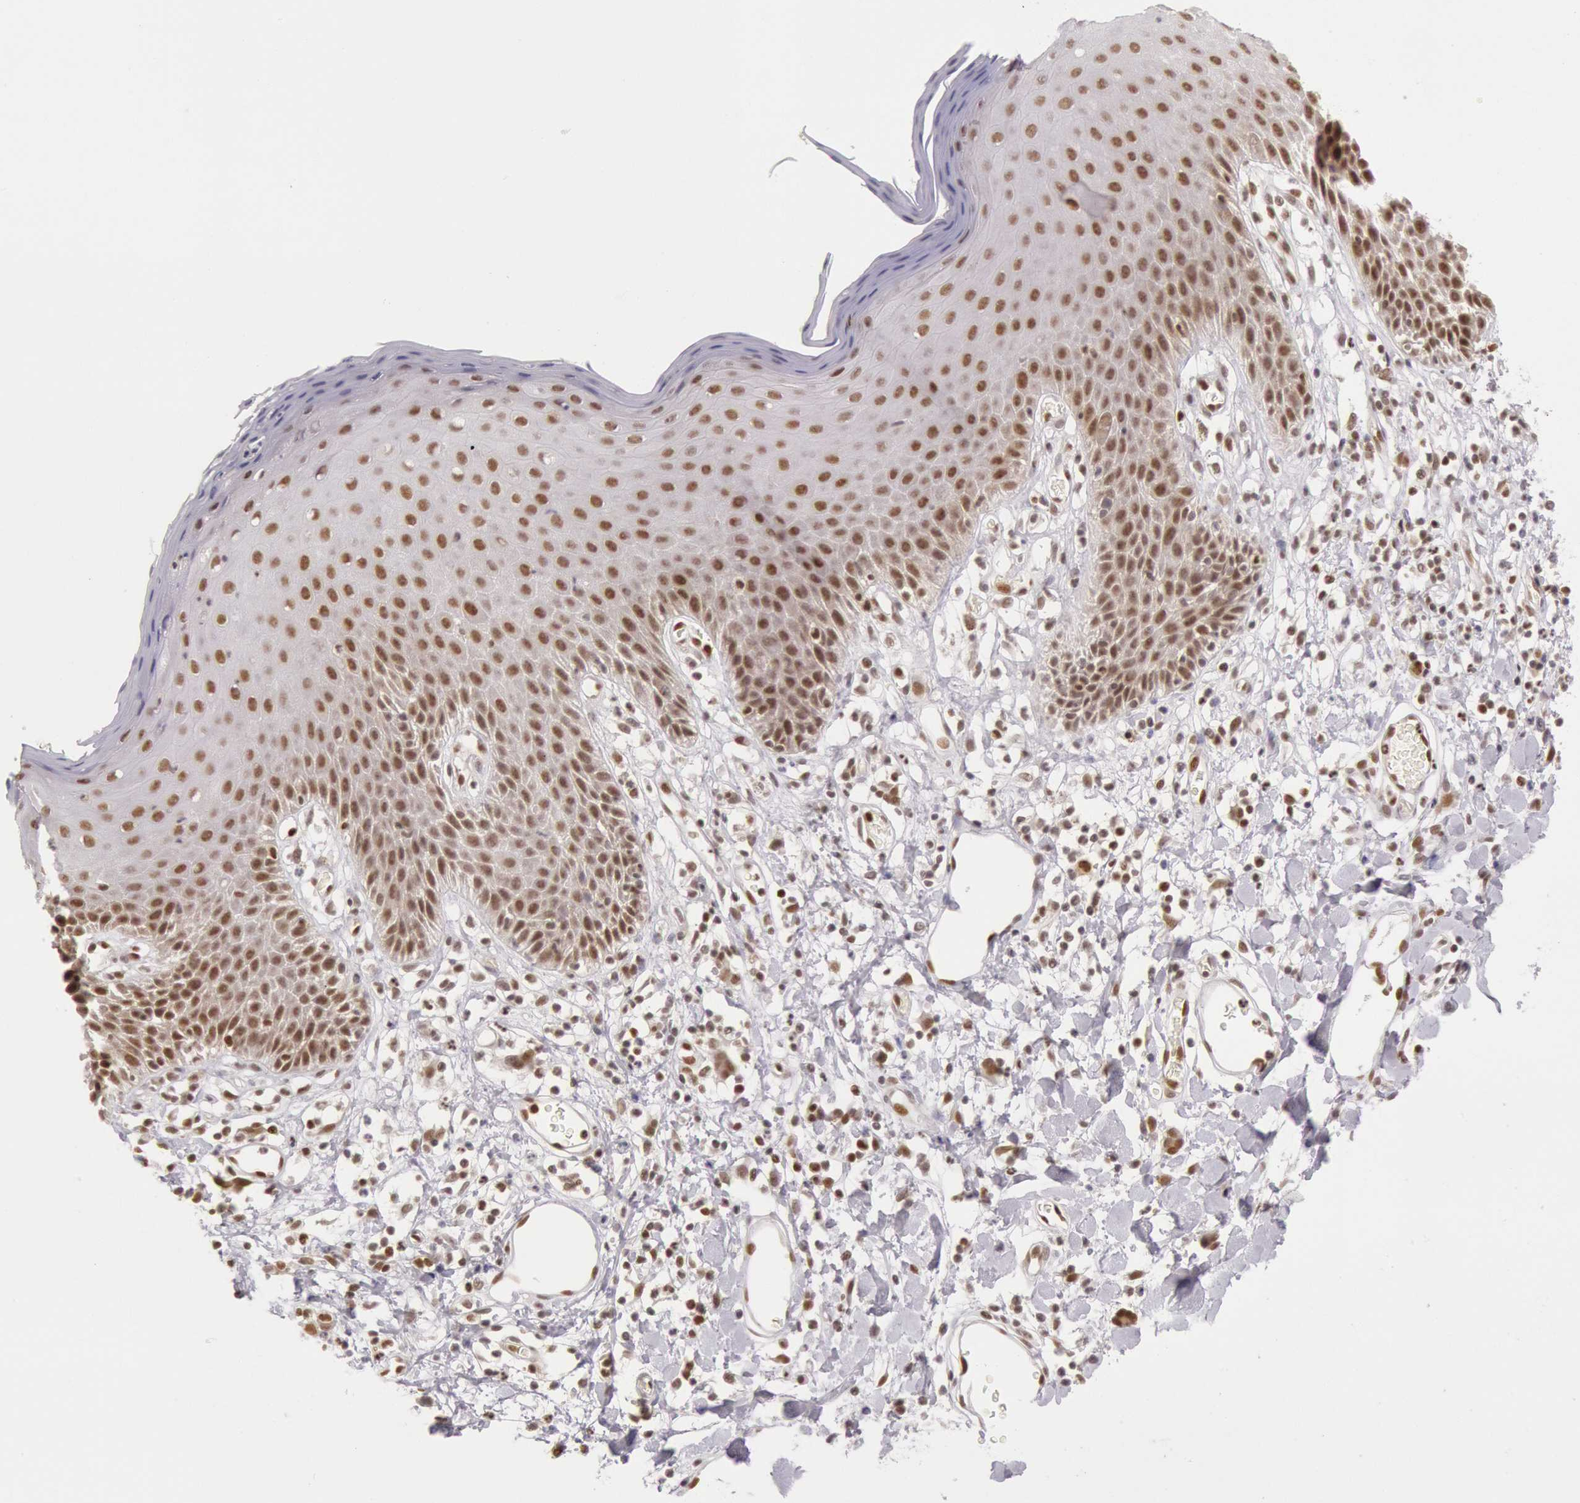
{"staining": {"intensity": "moderate", "quantity": ">75%", "location": "nuclear"}, "tissue": "skin", "cell_type": "Epidermal cells", "image_type": "normal", "snomed": [{"axis": "morphology", "description": "Normal tissue, NOS"}, {"axis": "topography", "description": "Vulva"}, {"axis": "topography", "description": "Peripheral nerve tissue"}], "caption": "A high-resolution image shows immunohistochemistry (IHC) staining of benign skin, which demonstrates moderate nuclear staining in about >75% of epidermal cells.", "gene": "ESS2", "patient": {"sex": "female", "age": 68}}